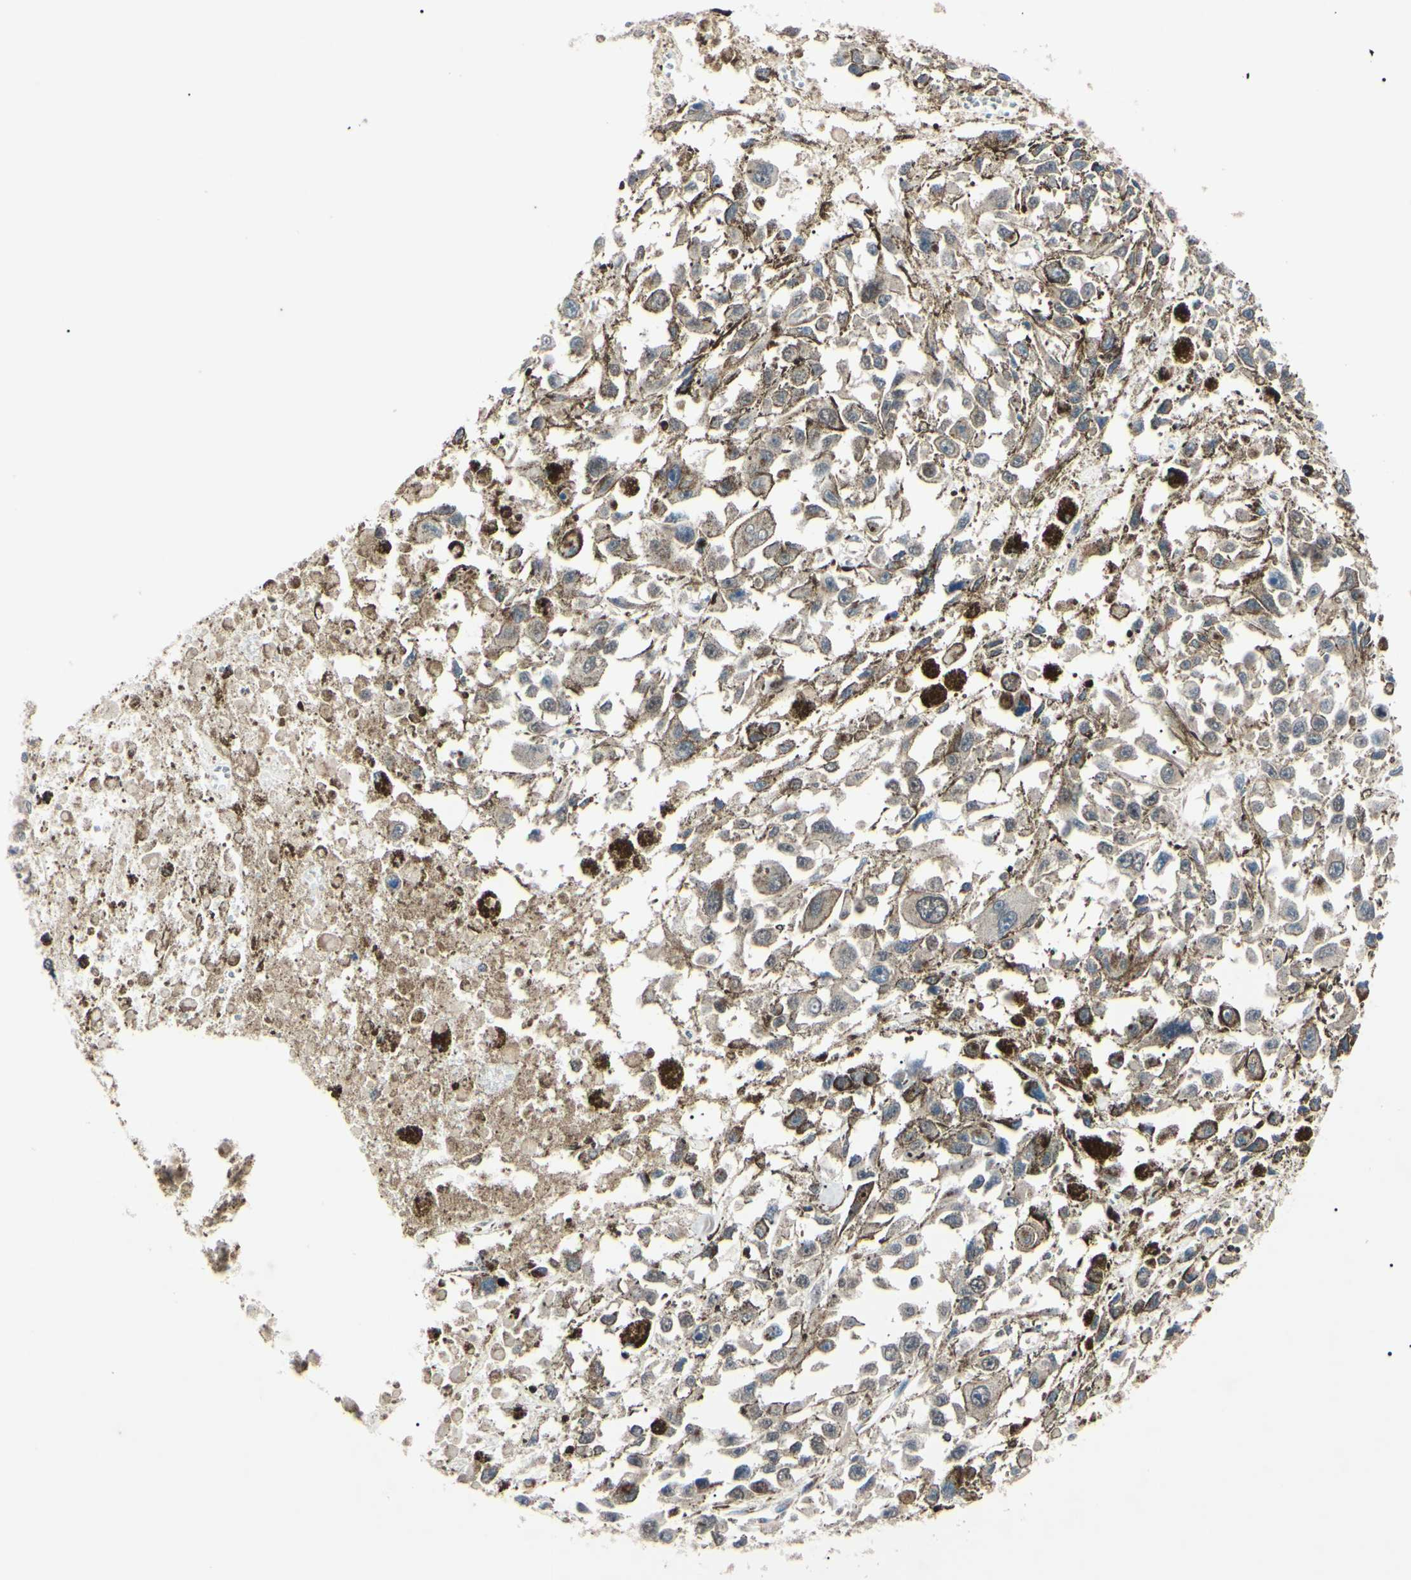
{"staining": {"intensity": "weak", "quantity": "25%-75%", "location": "cytoplasmic/membranous"}, "tissue": "melanoma", "cell_type": "Tumor cells", "image_type": "cancer", "snomed": [{"axis": "morphology", "description": "Malignant melanoma, Metastatic site"}, {"axis": "topography", "description": "Lymph node"}], "caption": "Malignant melanoma (metastatic site) tissue displays weak cytoplasmic/membranous staining in approximately 25%-75% of tumor cells", "gene": "MAPRE1", "patient": {"sex": "male", "age": 59}}